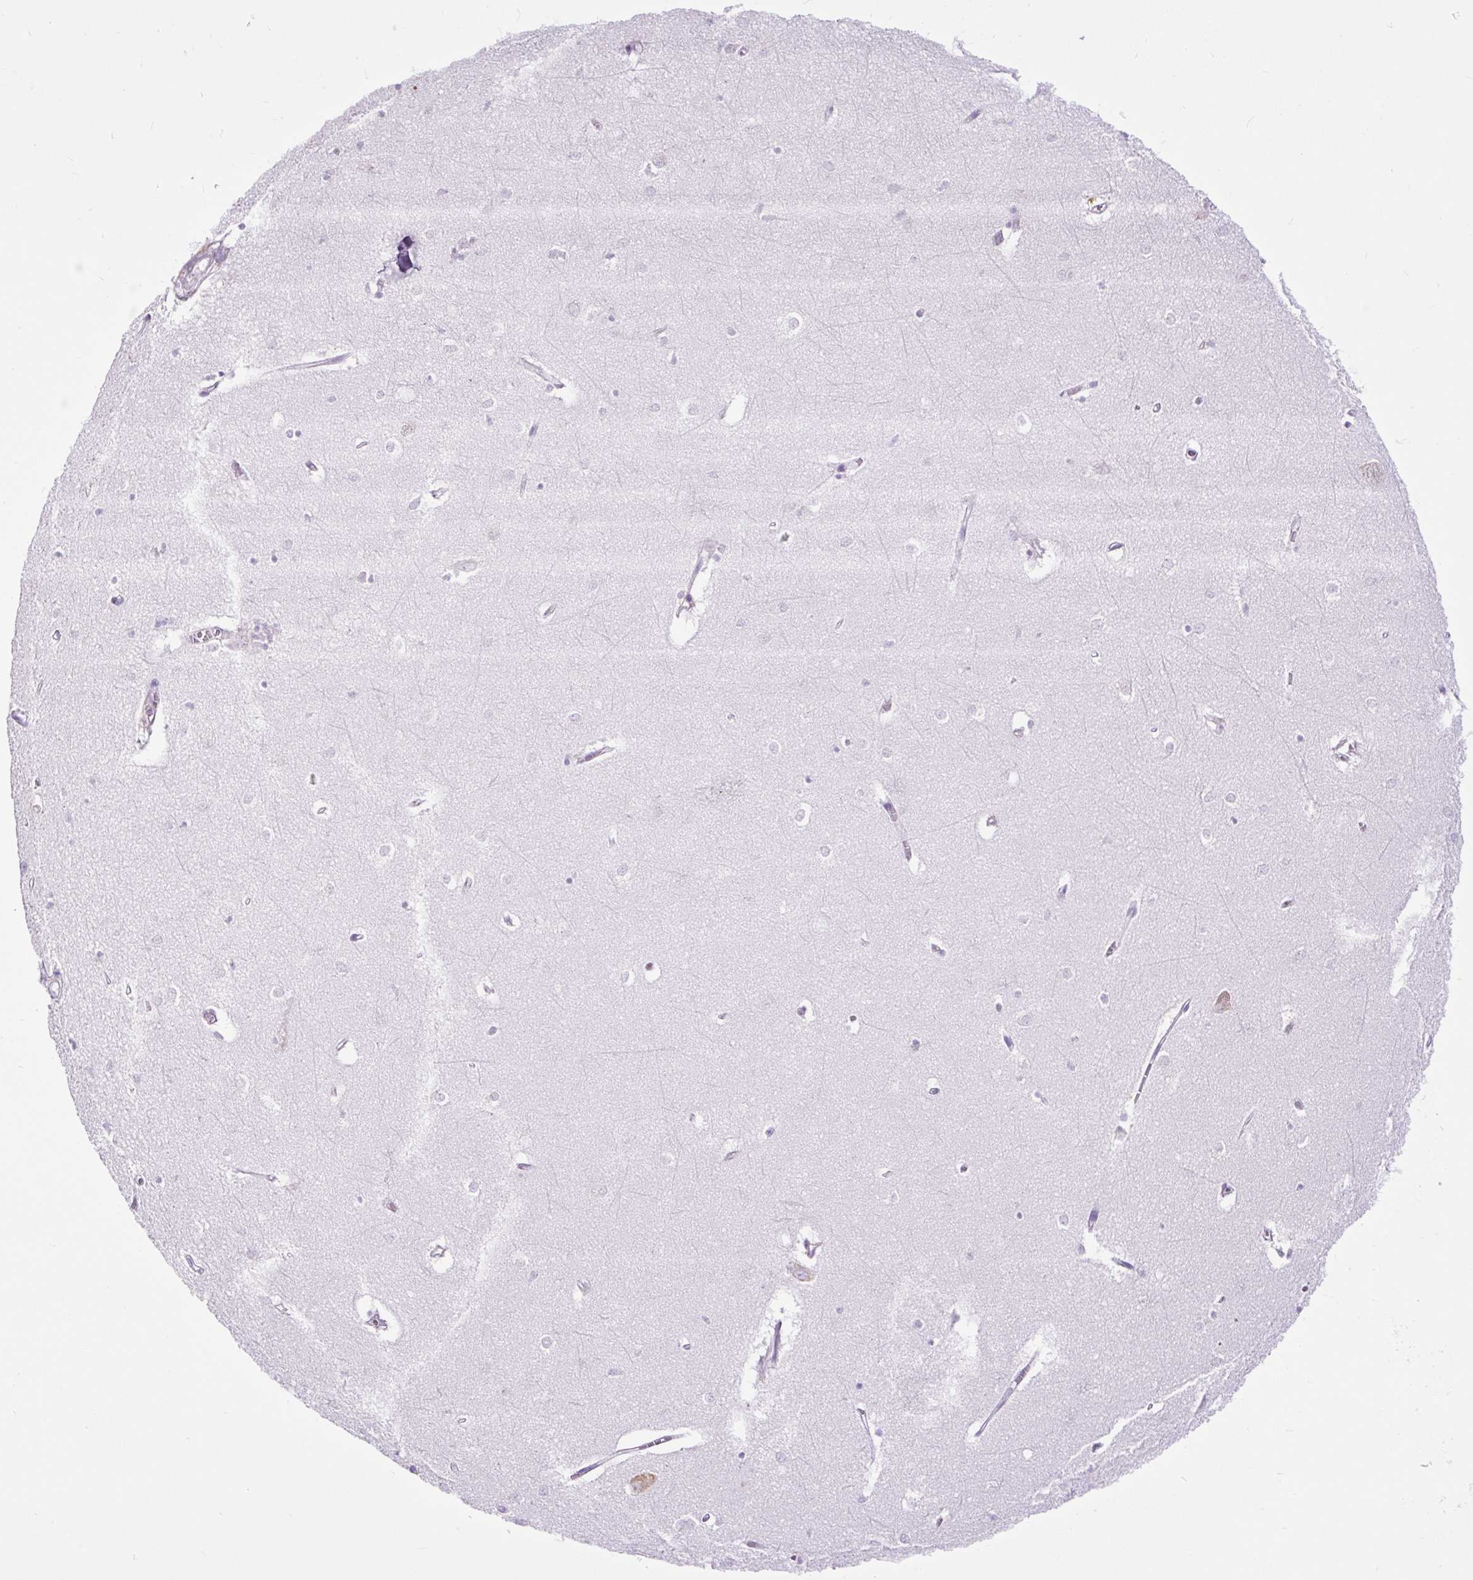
{"staining": {"intensity": "negative", "quantity": "none", "location": "none"}, "tissue": "hippocampus", "cell_type": "Glial cells", "image_type": "normal", "snomed": [{"axis": "morphology", "description": "Normal tissue, NOS"}, {"axis": "topography", "description": "Hippocampus"}], "caption": "This micrograph is of benign hippocampus stained with immunohistochemistry to label a protein in brown with the nuclei are counter-stained blue. There is no expression in glial cells. Brightfield microscopy of immunohistochemistry stained with DAB (brown) and hematoxylin (blue), captured at high magnification.", "gene": "DDOST", "patient": {"sex": "female", "age": 64}}